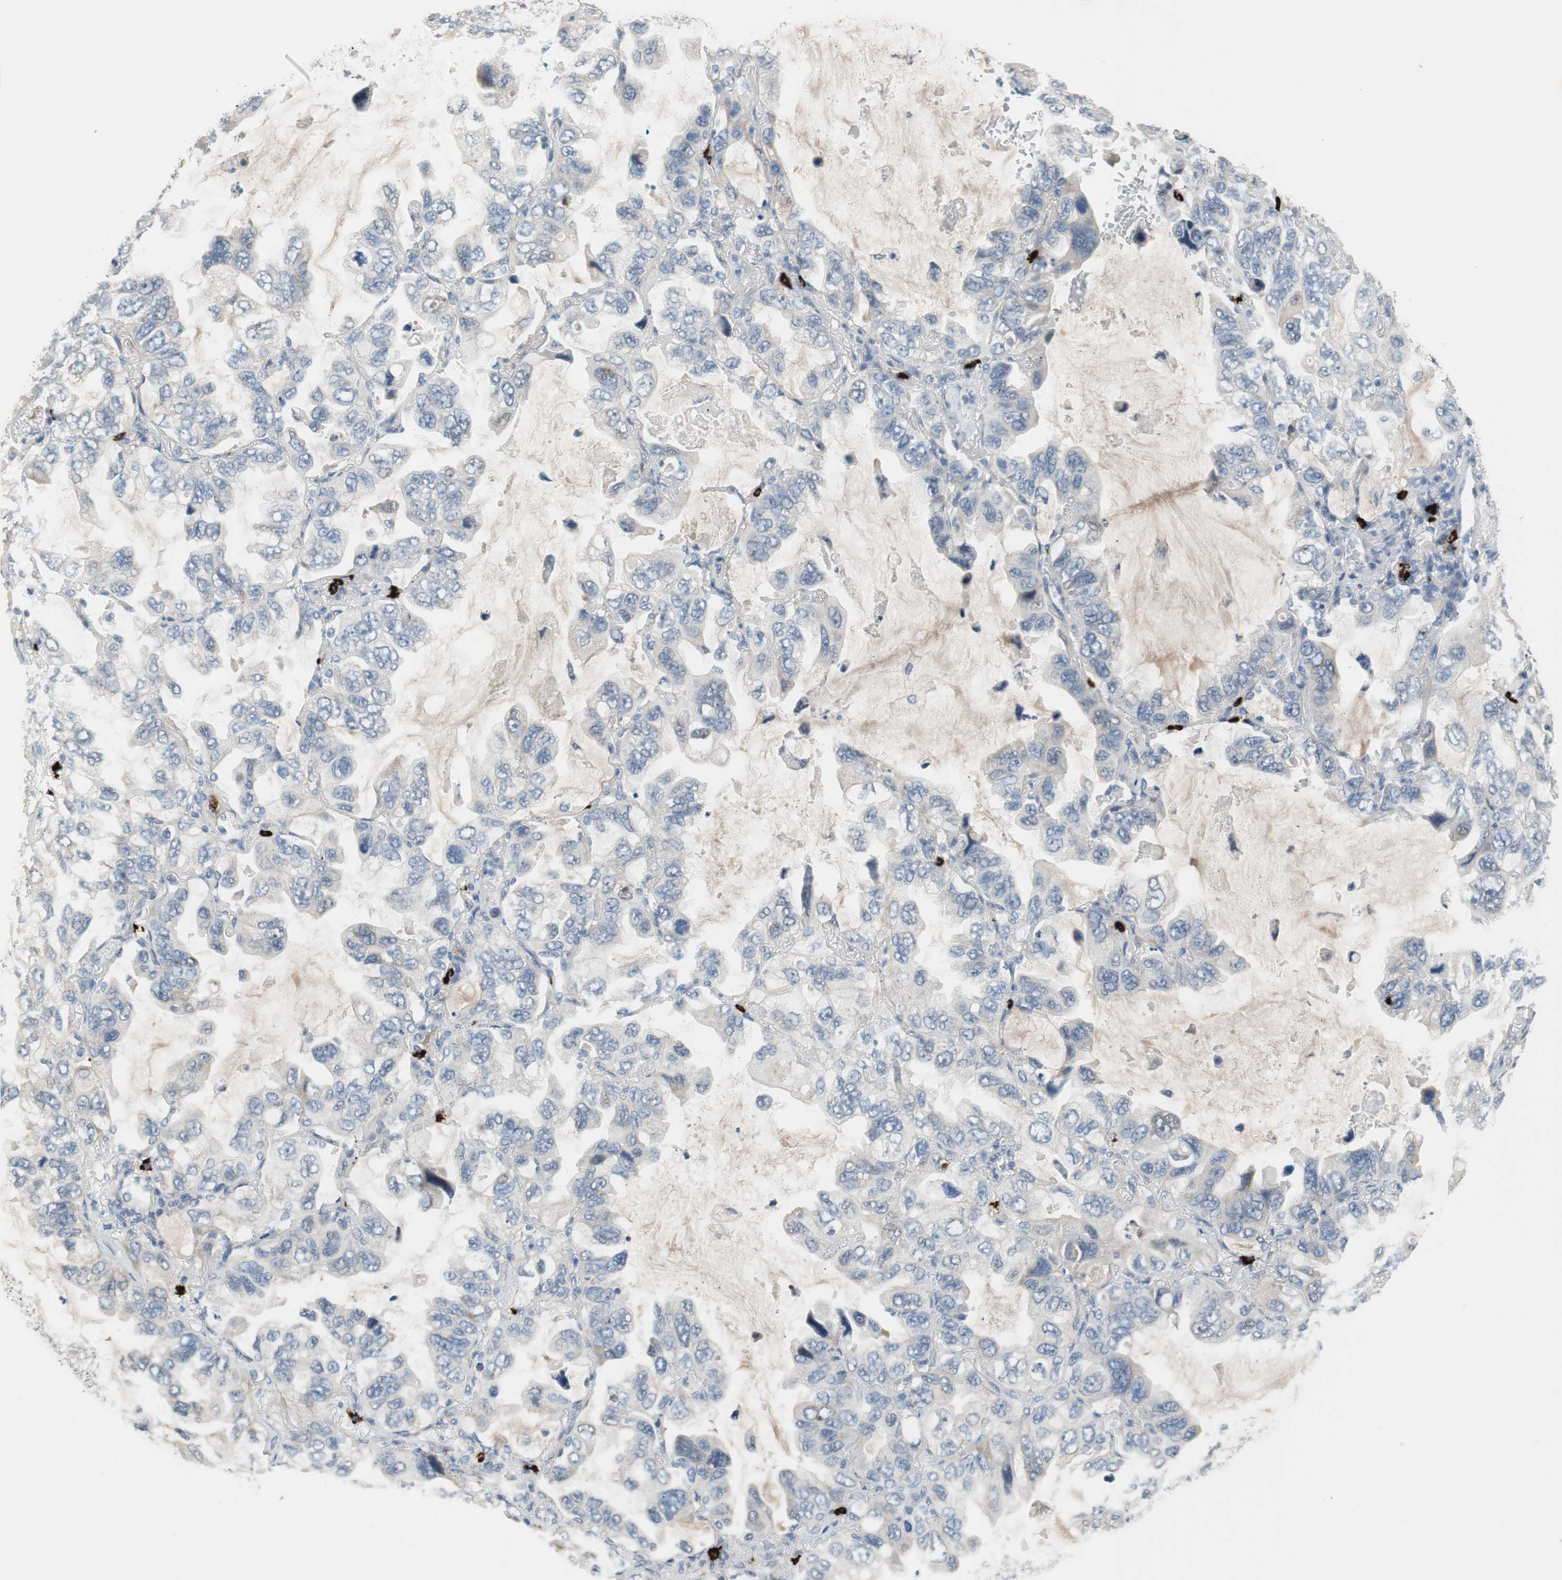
{"staining": {"intensity": "negative", "quantity": "none", "location": "none"}, "tissue": "lung cancer", "cell_type": "Tumor cells", "image_type": "cancer", "snomed": [{"axis": "morphology", "description": "Squamous cell carcinoma, NOS"}, {"axis": "topography", "description": "Lung"}], "caption": "A photomicrograph of lung cancer (squamous cell carcinoma) stained for a protein shows no brown staining in tumor cells.", "gene": "COL12A1", "patient": {"sex": "female", "age": 73}}